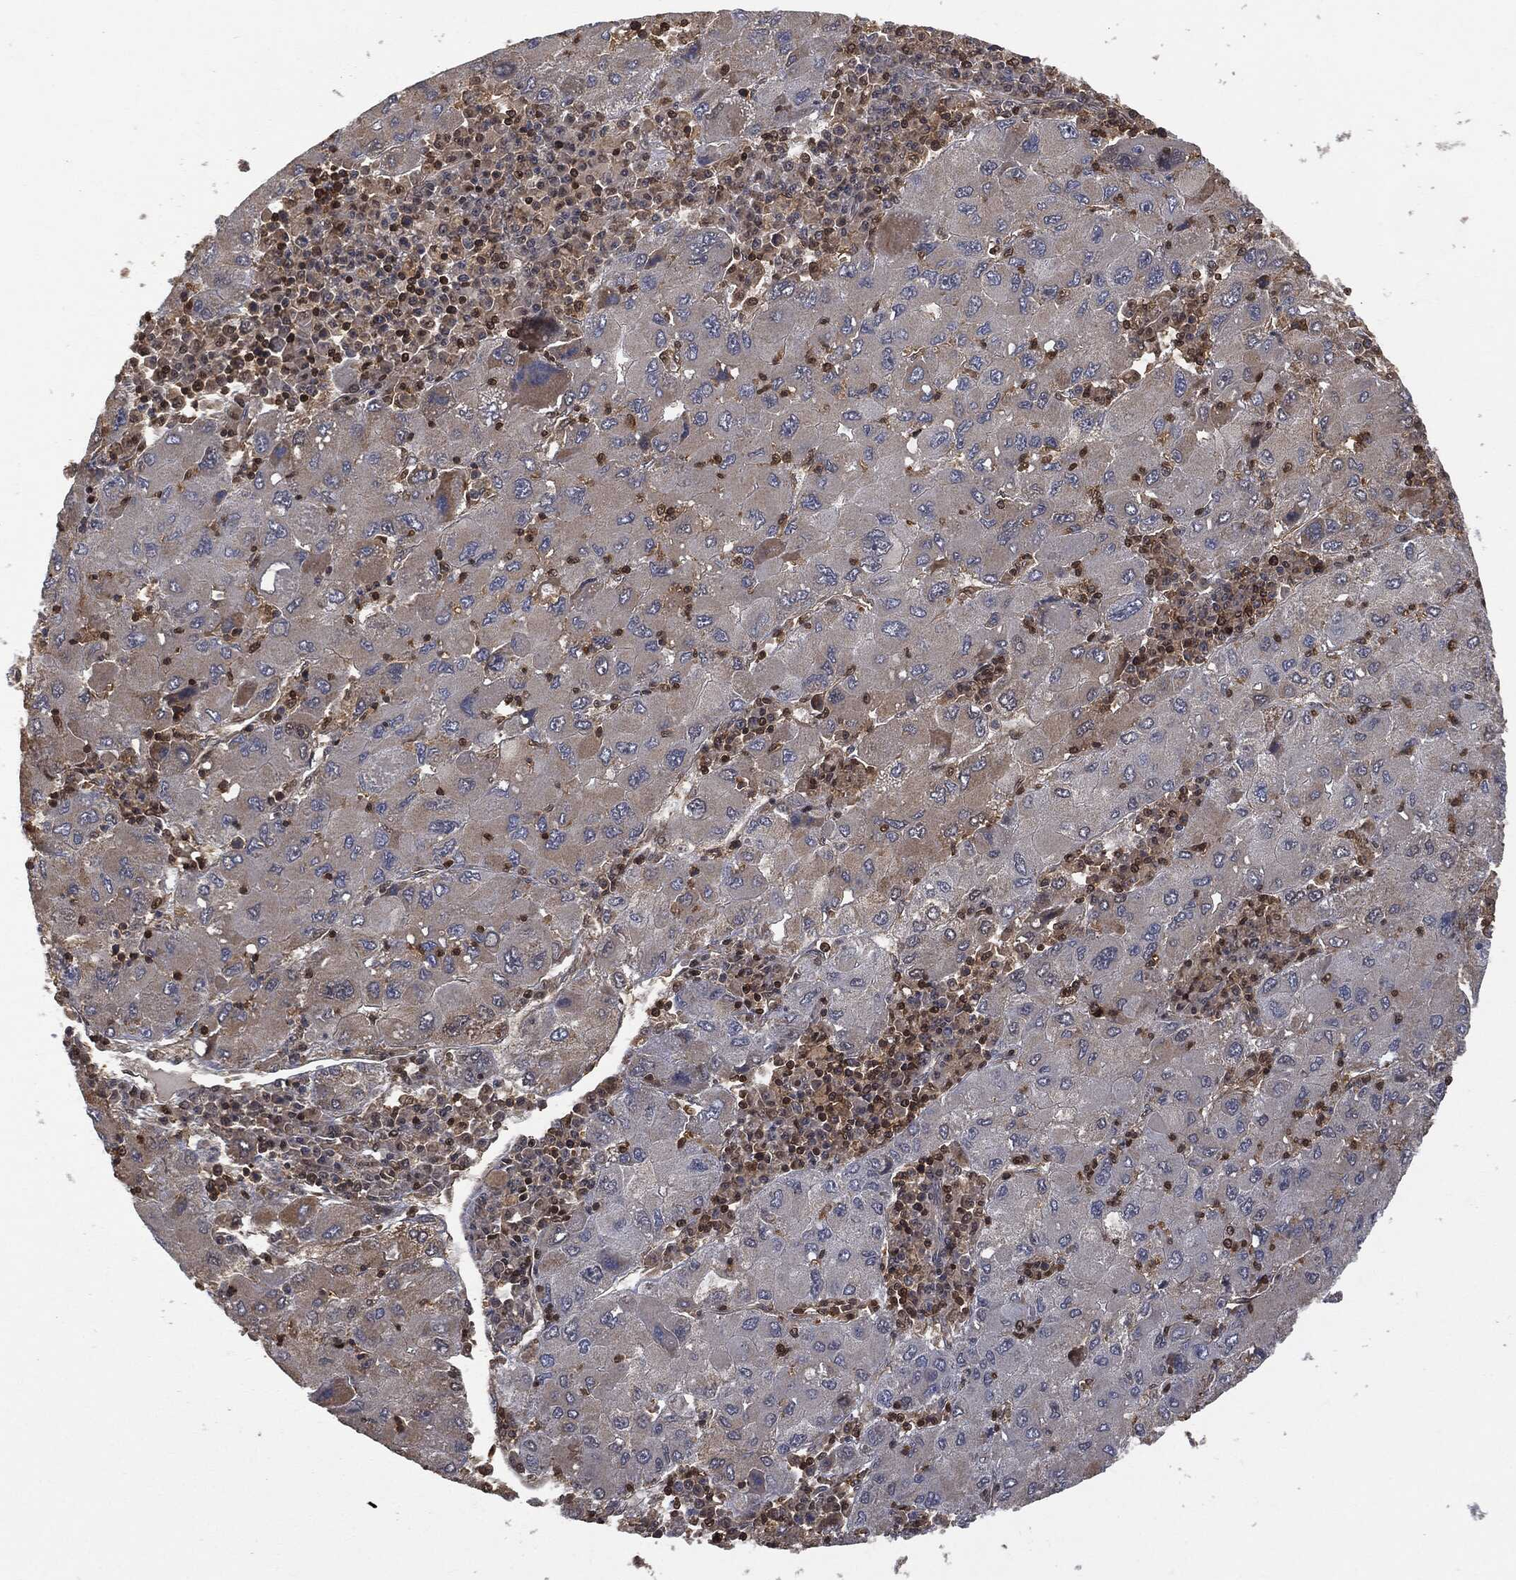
{"staining": {"intensity": "weak", "quantity": "<25%", "location": "cytoplasmic/membranous"}, "tissue": "liver cancer", "cell_type": "Tumor cells", "image_type": "cancer", "snomed": [{"axis": "morphology", "description": "Carcinoma, Hepatocellular, NOS"}, {"axis": "topography", "description": "Liver"}], "caption": "Micrograph shows no protein expression in tumor cells of liver hepatocellular carcinoma tissue. The staining is performed using DAB (3,3'-diaminobenzidine) brown chromogen with nuclei counter-stained in using hematoxylin.", "gene": "PSMB10", "patient": {"sex": "male", "age": 75}}